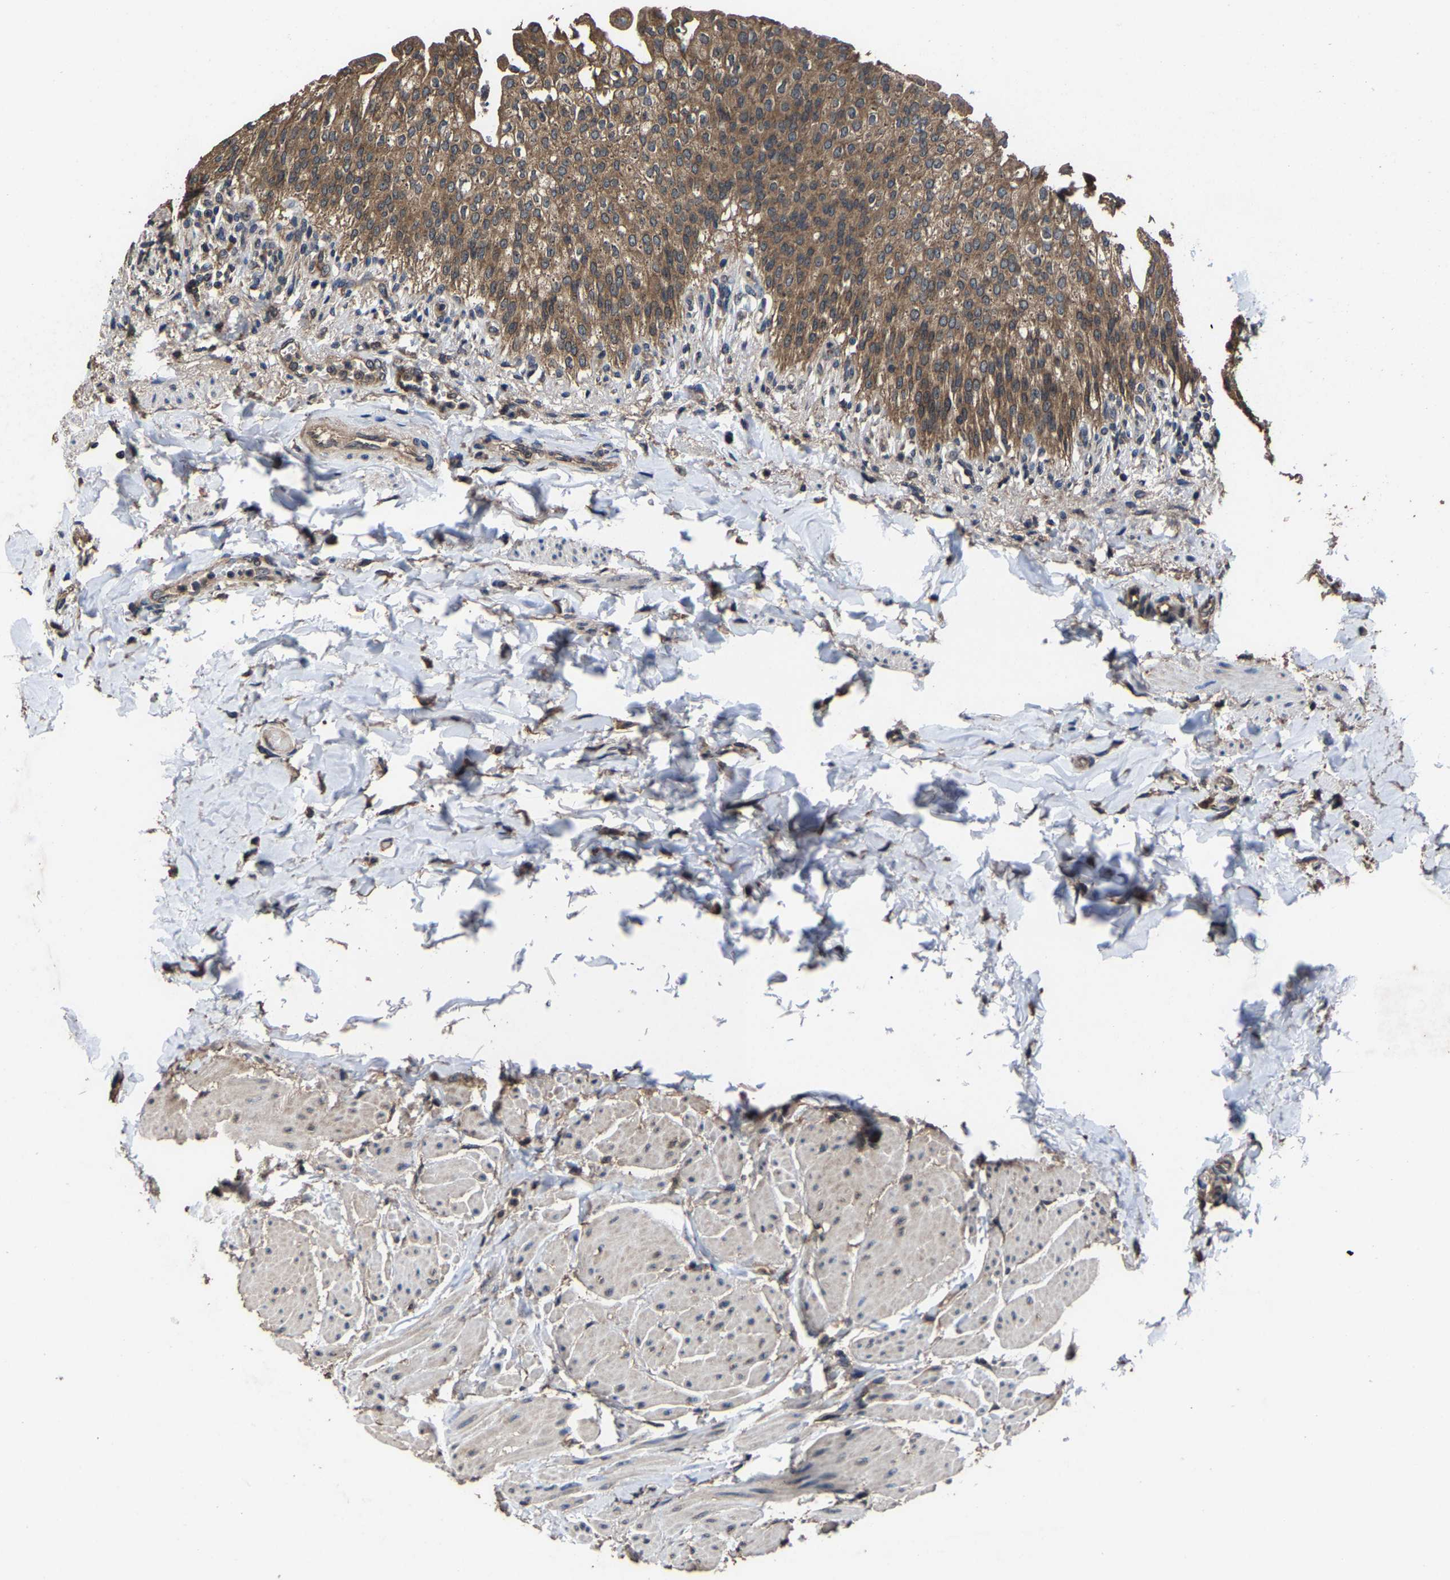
{"staining": {"intensity": "strong", "quantity": ">75%", "location": "cytoplasmic/membranous"}, "tissue": "urinary bladder", "cell_type": "Urothelial cells", "image_type": "normal", "snomed": [{"axis": "morphology", "description": "Normal tissue, NOS"}, {"axis": "topography", "description": "Urinary bladder"}], "caption": "The photomicrograph shows a brown stain indicating the presence of a protein in the cytoplasmic/membranous of urothelial cells in urinary bladder. Using DAB (brown) and hematoxylin (blue) stains, captured at high magnification using brightfield microscopy.", "gene": "EBAG9", "patient": {"sex": "female", "age": 60}}